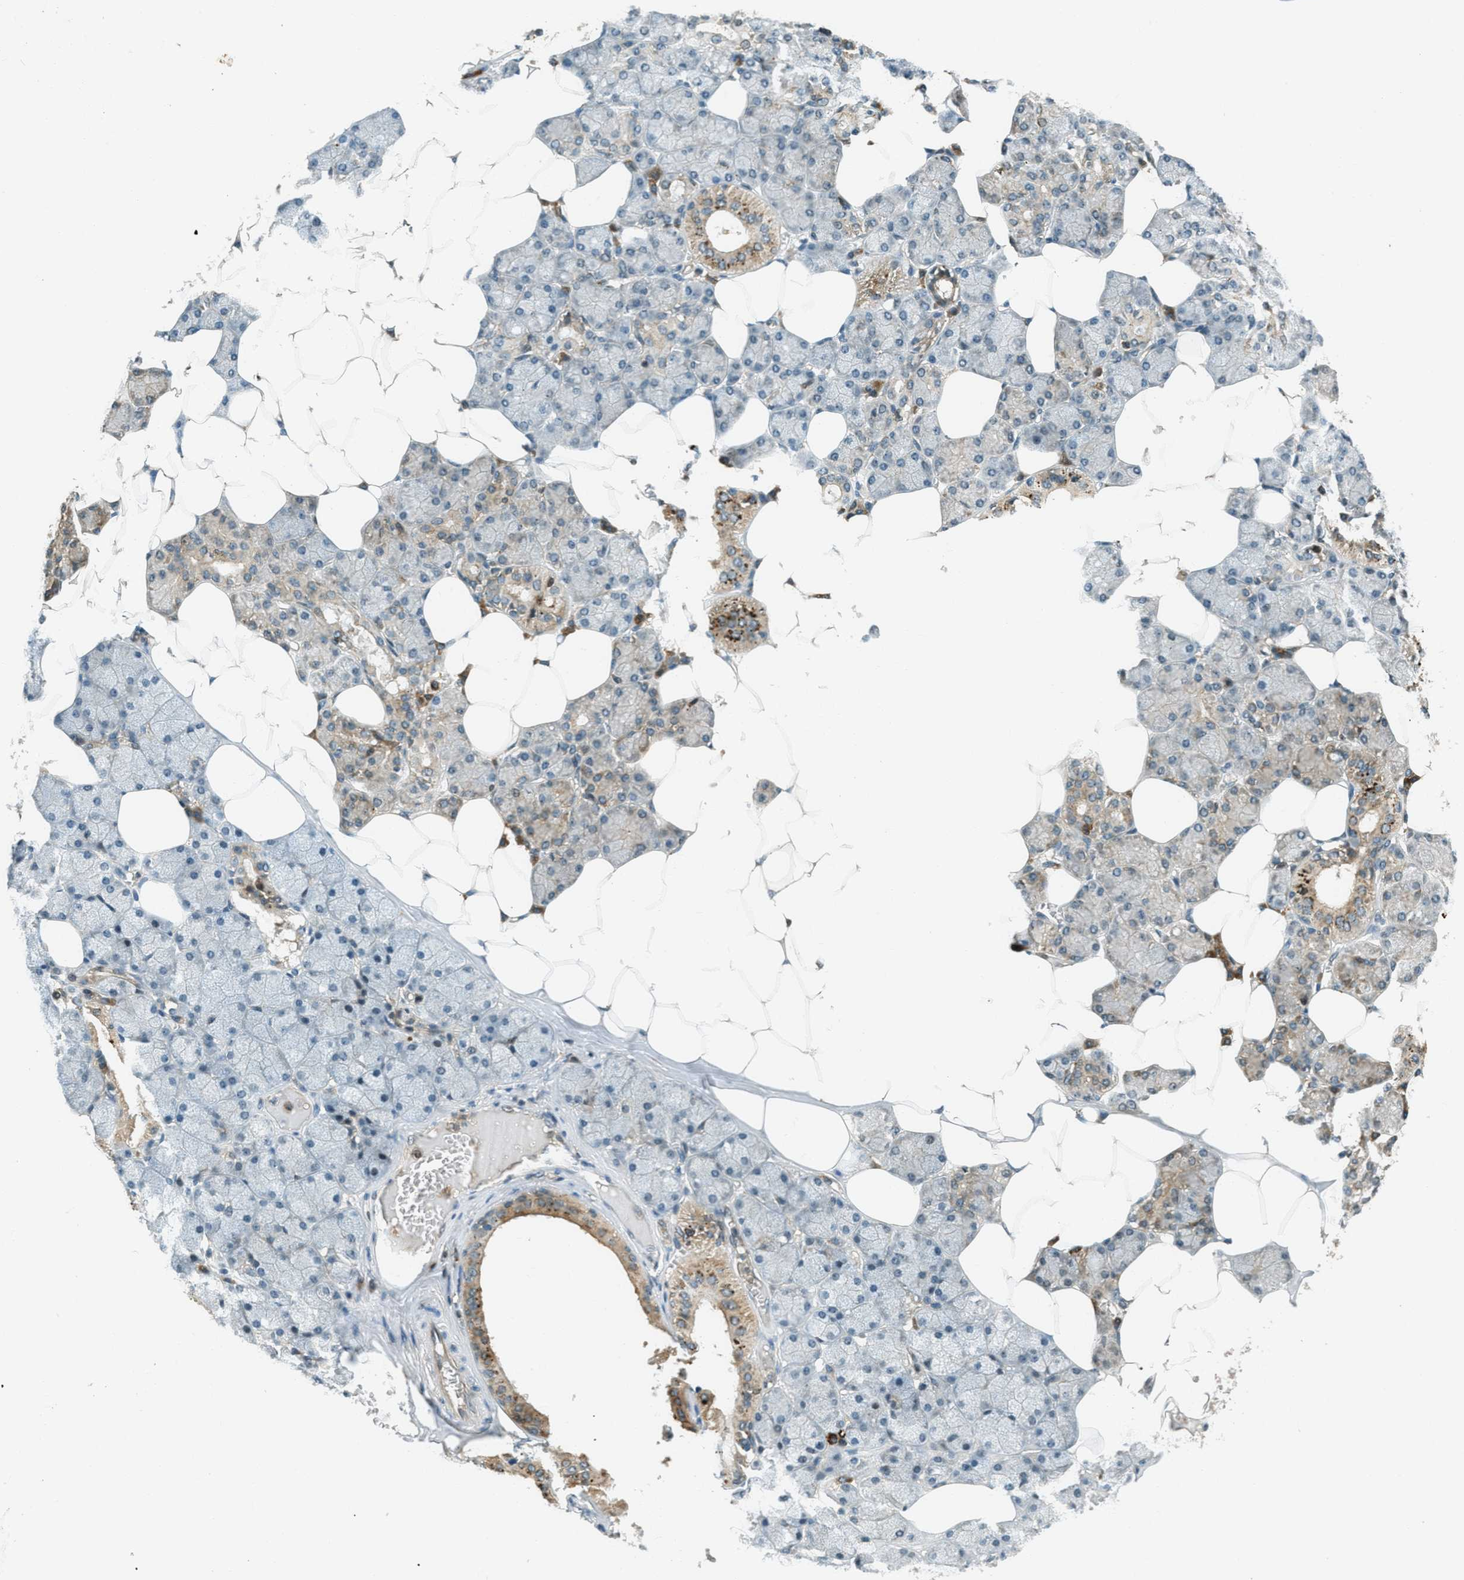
{"staining": {"intensity": "moderate", "quantity": "25%-75%", "location": "cytoplasmic/membranous"}, "tissue": "salivary gland", "cell_type": "Glandular cells", "image_type": "normal", "snomed": [{"axis": "morphology", "description": "Normal tissue, NOS"}, {"axis": "topography", "description": "Salivary gland"}], "caption": "This histopathology image demonstrates benign salivary gland stained with immunohistochemistry to label a protein in brown. The cytoplasmic/membranous of glandular cells show moderate positivity for the protein. Nuclei are counter-stained blue.", "gene": "PTPN23", "patient": {"sex": "male", "age": 62}}